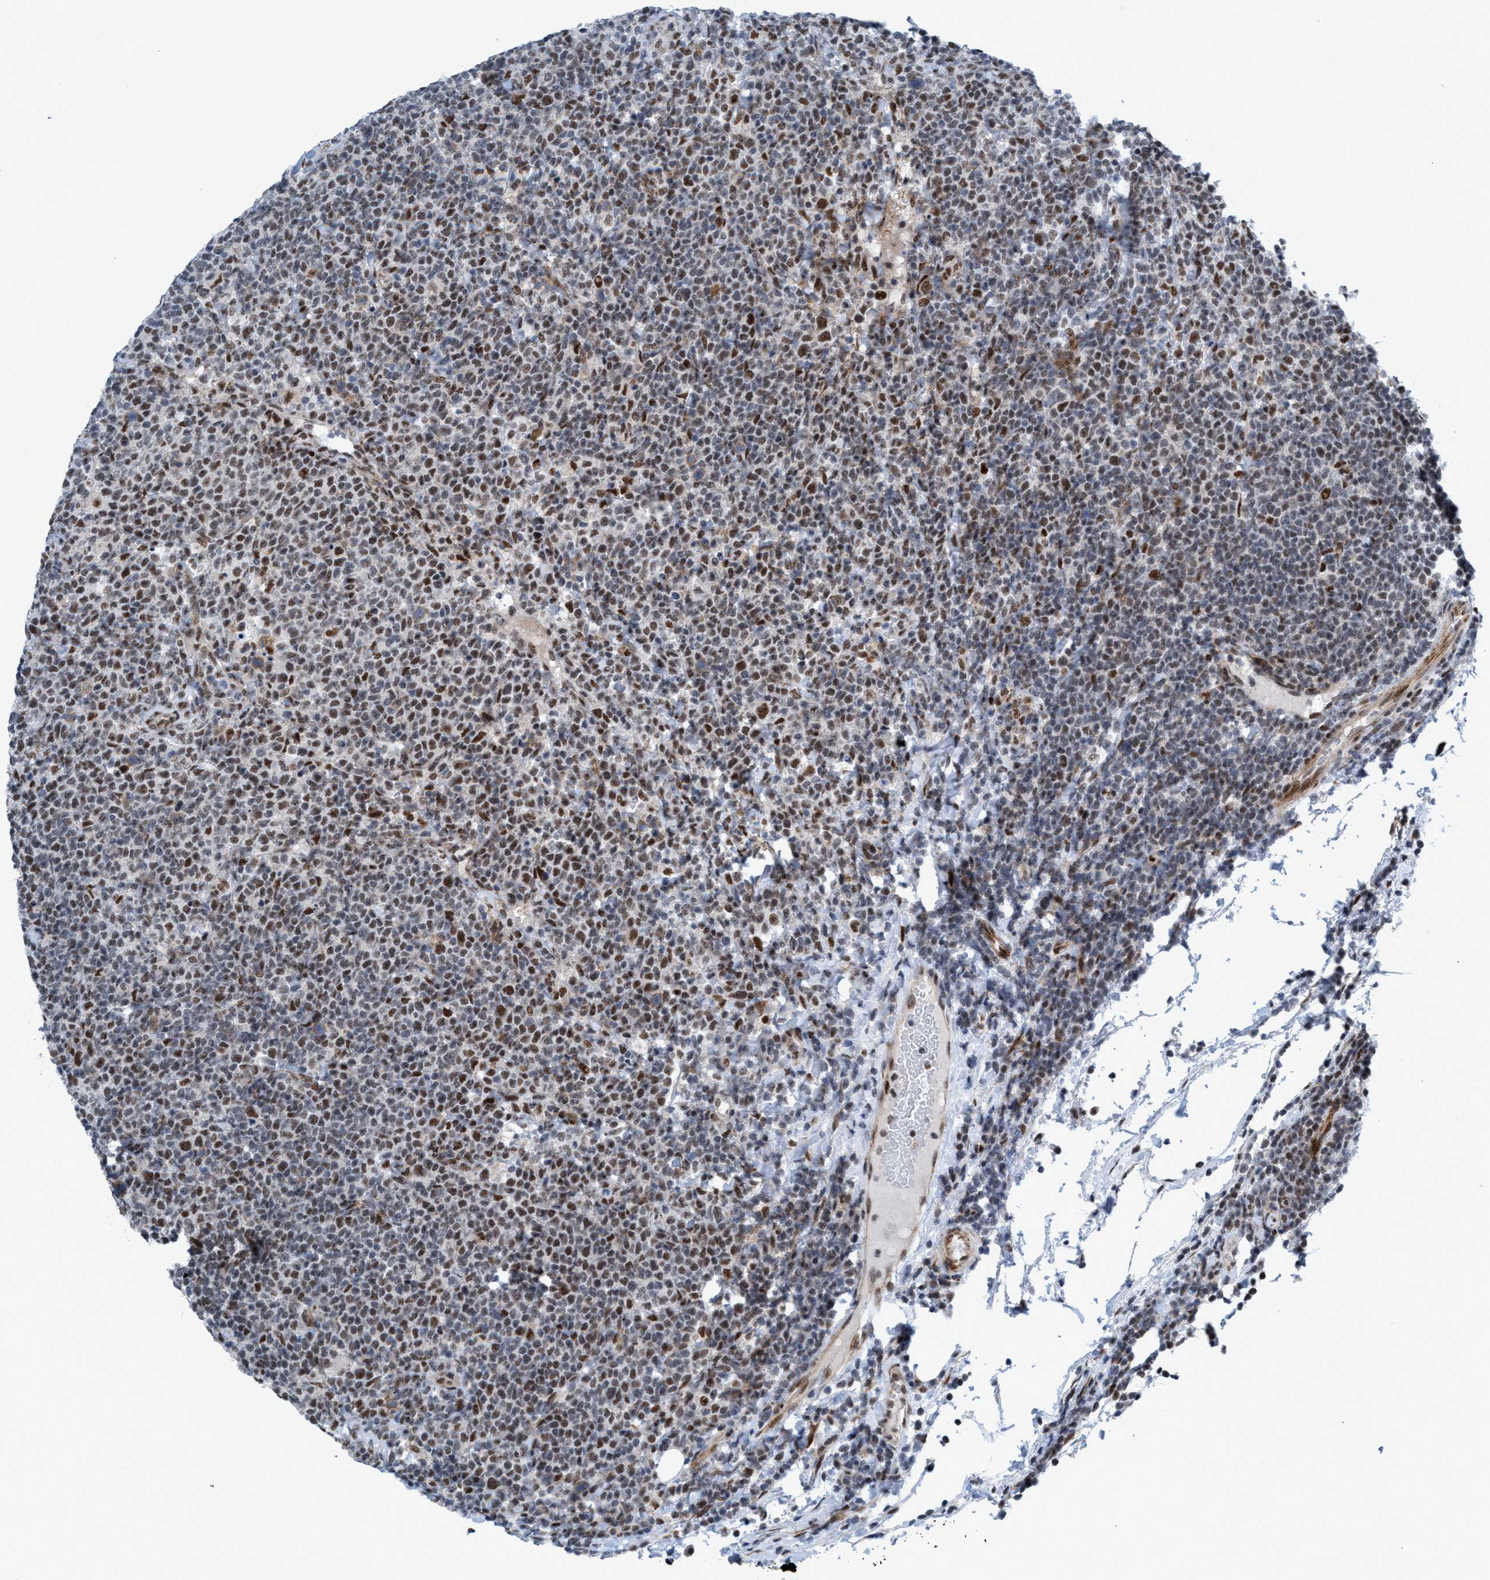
{"staining": {"intensity": "moderate", "quantity": "25%-75%", "location": "nuclear"}, "tissue": "lymphoma", "cell_type": "Tumor cells", "image_type": "cancer", "snomed": [{"axis": "morphology", "description": "Malignant lymphoma, non-Hodgkin's type, High grade"}, {"axis": "topography", "description": "Lymph node"}], "caption": "Protein expression analysis of human high-grade malignant lymphoma, non-Hodgkin's type reveals moderate nuclear expression in approximately 25%-75% of tumor cells.", "gene": "CWC27", "patient": {"sex": "male", "age": 61}}